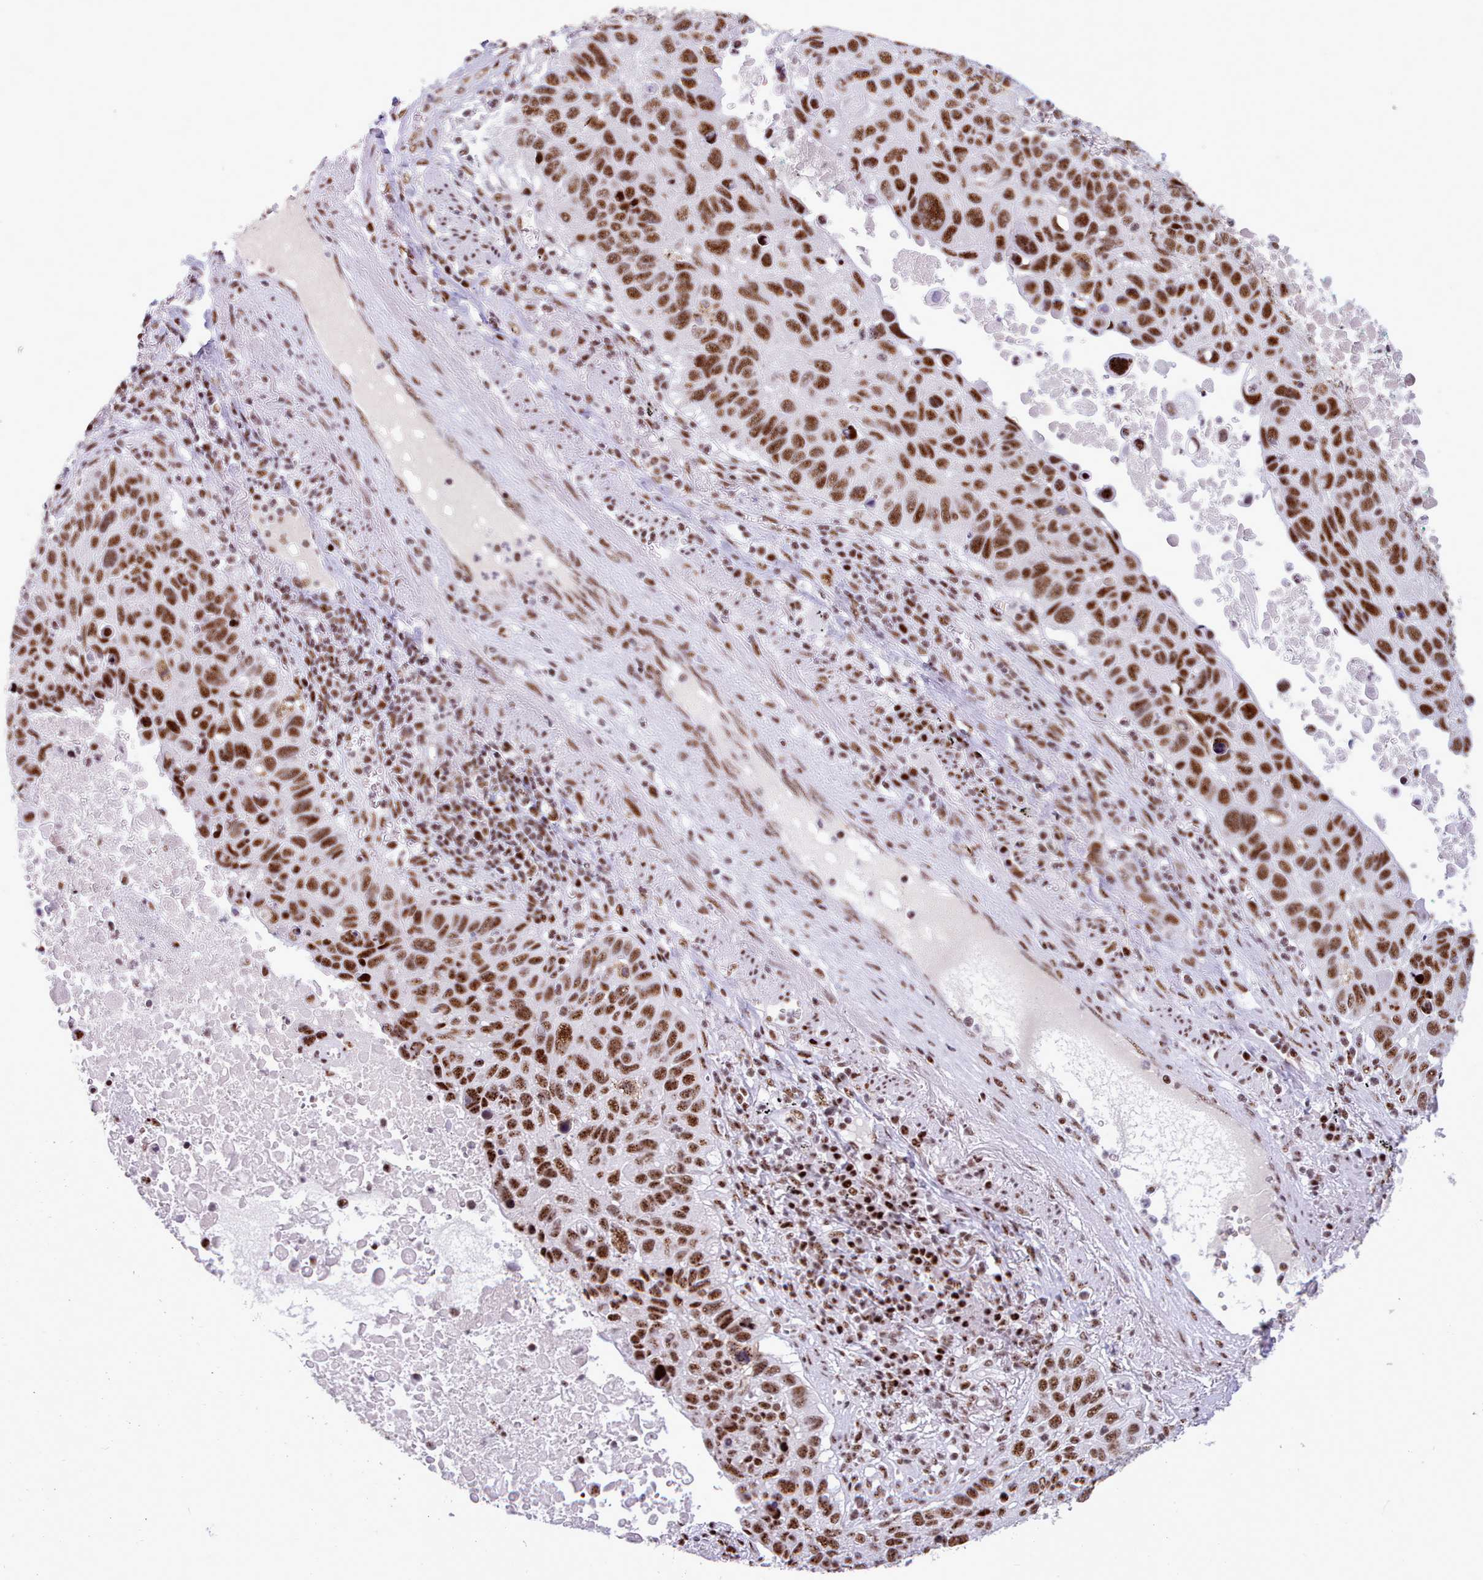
{"staining": {"intensity": "strong", "quantity": ">75%", "location": "nuclear"}, "tissue": "lung cancer", "cell_type": "Tumor cells", "image_type": "cancer", "snomed": [{"axis": "morphology", "description": "Squamous cell carcinoma, NOS"}, {"axis": "topography", "description": "Lung"}], "caption": "Human lung squamous cell carcinoma stained for a protein (brown) shows strong nuclear positive positivity in about >75% of tumor cells.", "gene": "TMEM35B", "patient": {"sex": "male", "age": 66}}